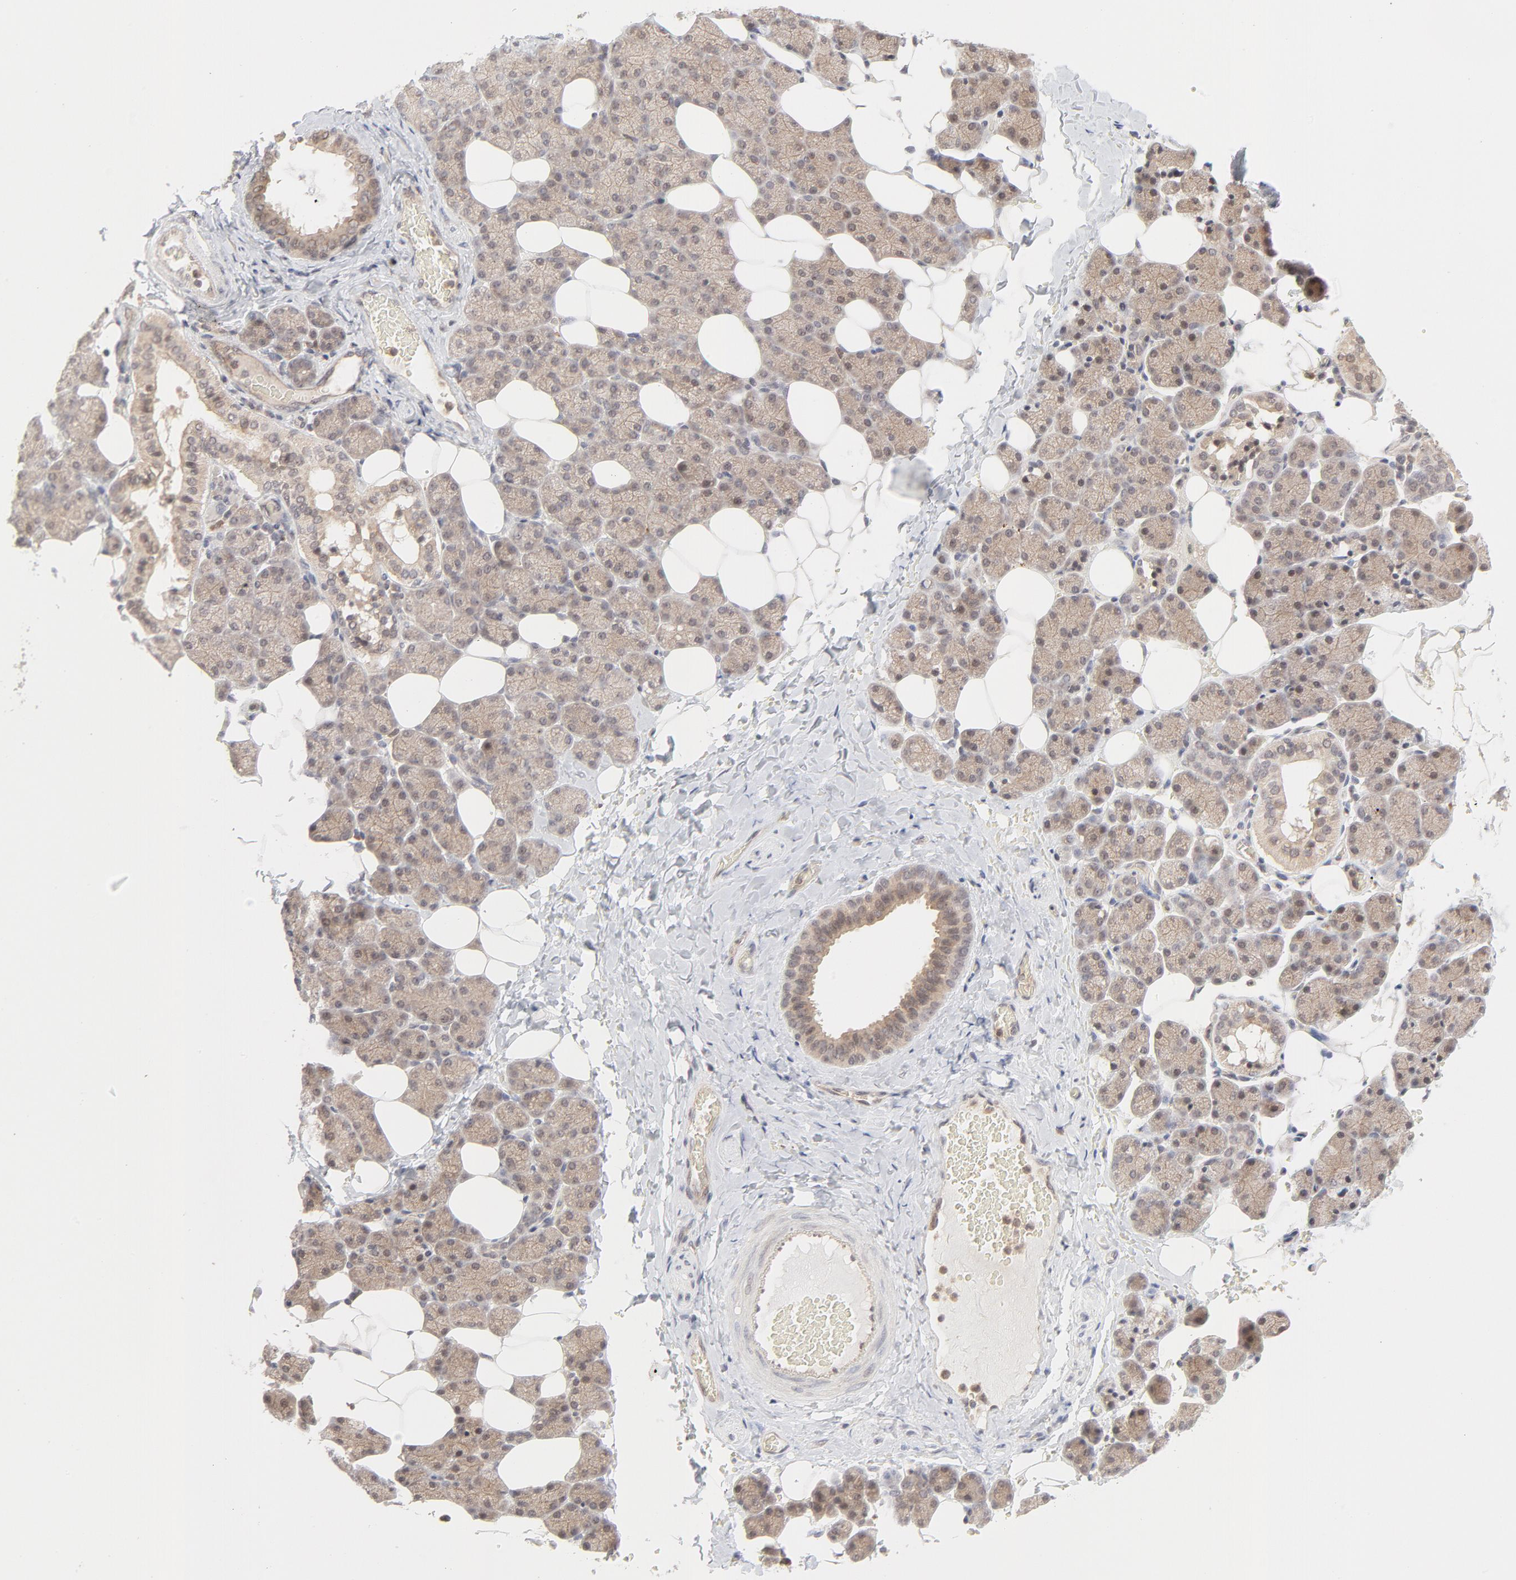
{"staining": {"intensity": "moderate", "quantity": ">75%", "location": "cytoplasmic/membranous"}, "tissue": "salivary gland", "cell_type": "Glandular cells", "image_type": "normal", "snomed": [{"axis": "morphology", "description": "Normal tissue, NOS"}, {"axis": "topography", "description": "Lymph node"}, {"axis": "topography", "description": "Salivary gland"}], "caption": "An immunohistochemistry (IHC) micrograph of normal tissue is shown. Protein staining in brown labels moderate cytoplasmic/membranous positivity in salivary gland within glandular cells. (DAB (3,3'-diaminobenzidine) = brown stain, brightfield microscopy at high magnification).", "gene": "RAB5C", "patient": {"sex": "male", "age": 8}}